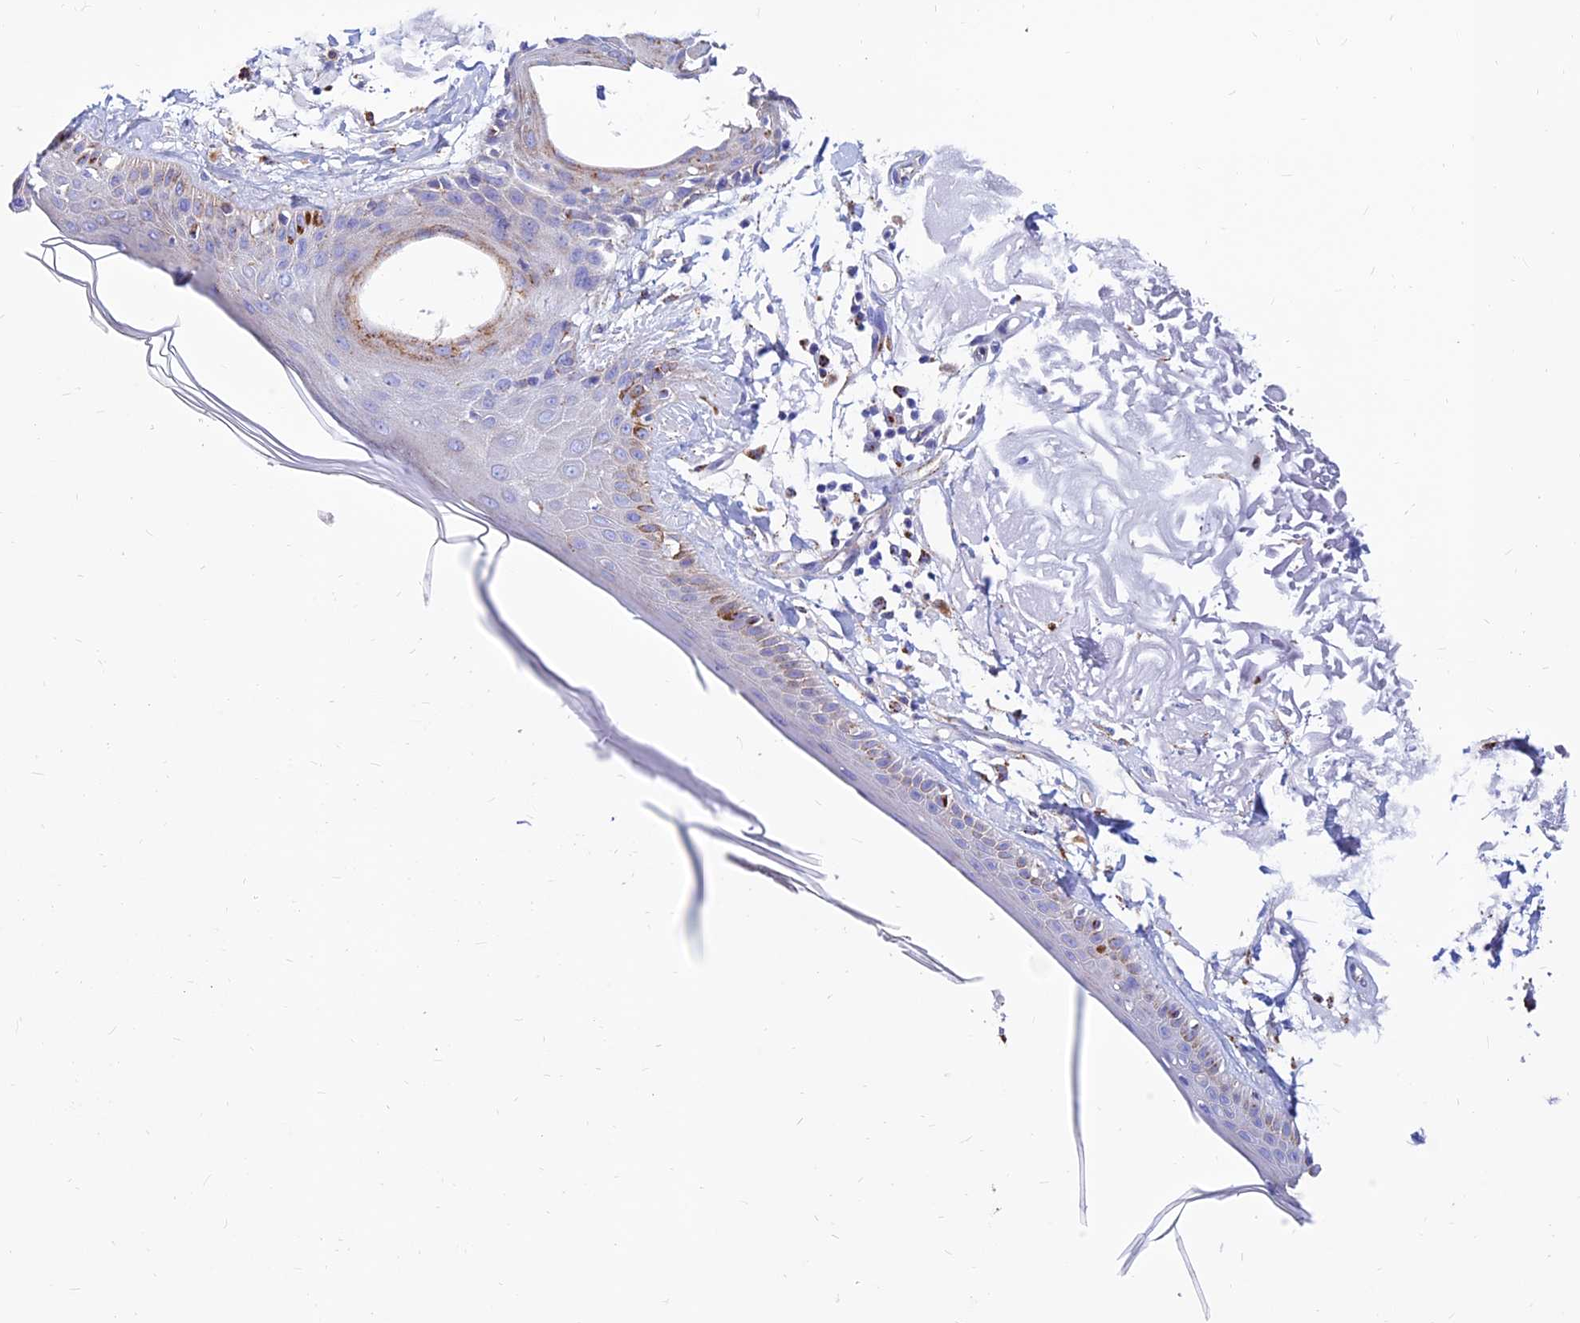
{"staining": {"intensity": "negative", "quantity": "none", "location": "none"}, "tissue": "skin", "cell_type": "Fibroblasts", "image_type": "normal", "snomed": [{"axis": "morphology", "description": "Normal tissue, NOS"}, {"axis": "topography", "description": "Skin"}, {"axis": "topography", "description": "Skeletal muscle"}], "caption": "Immunohistochemistry histopathology image of unremarkable human skin stained for a protein (brown), which demonstrates no expression in fibroblasts.", "gene": "SPNS1", "patient": {"sex": "male", "age": 83}}